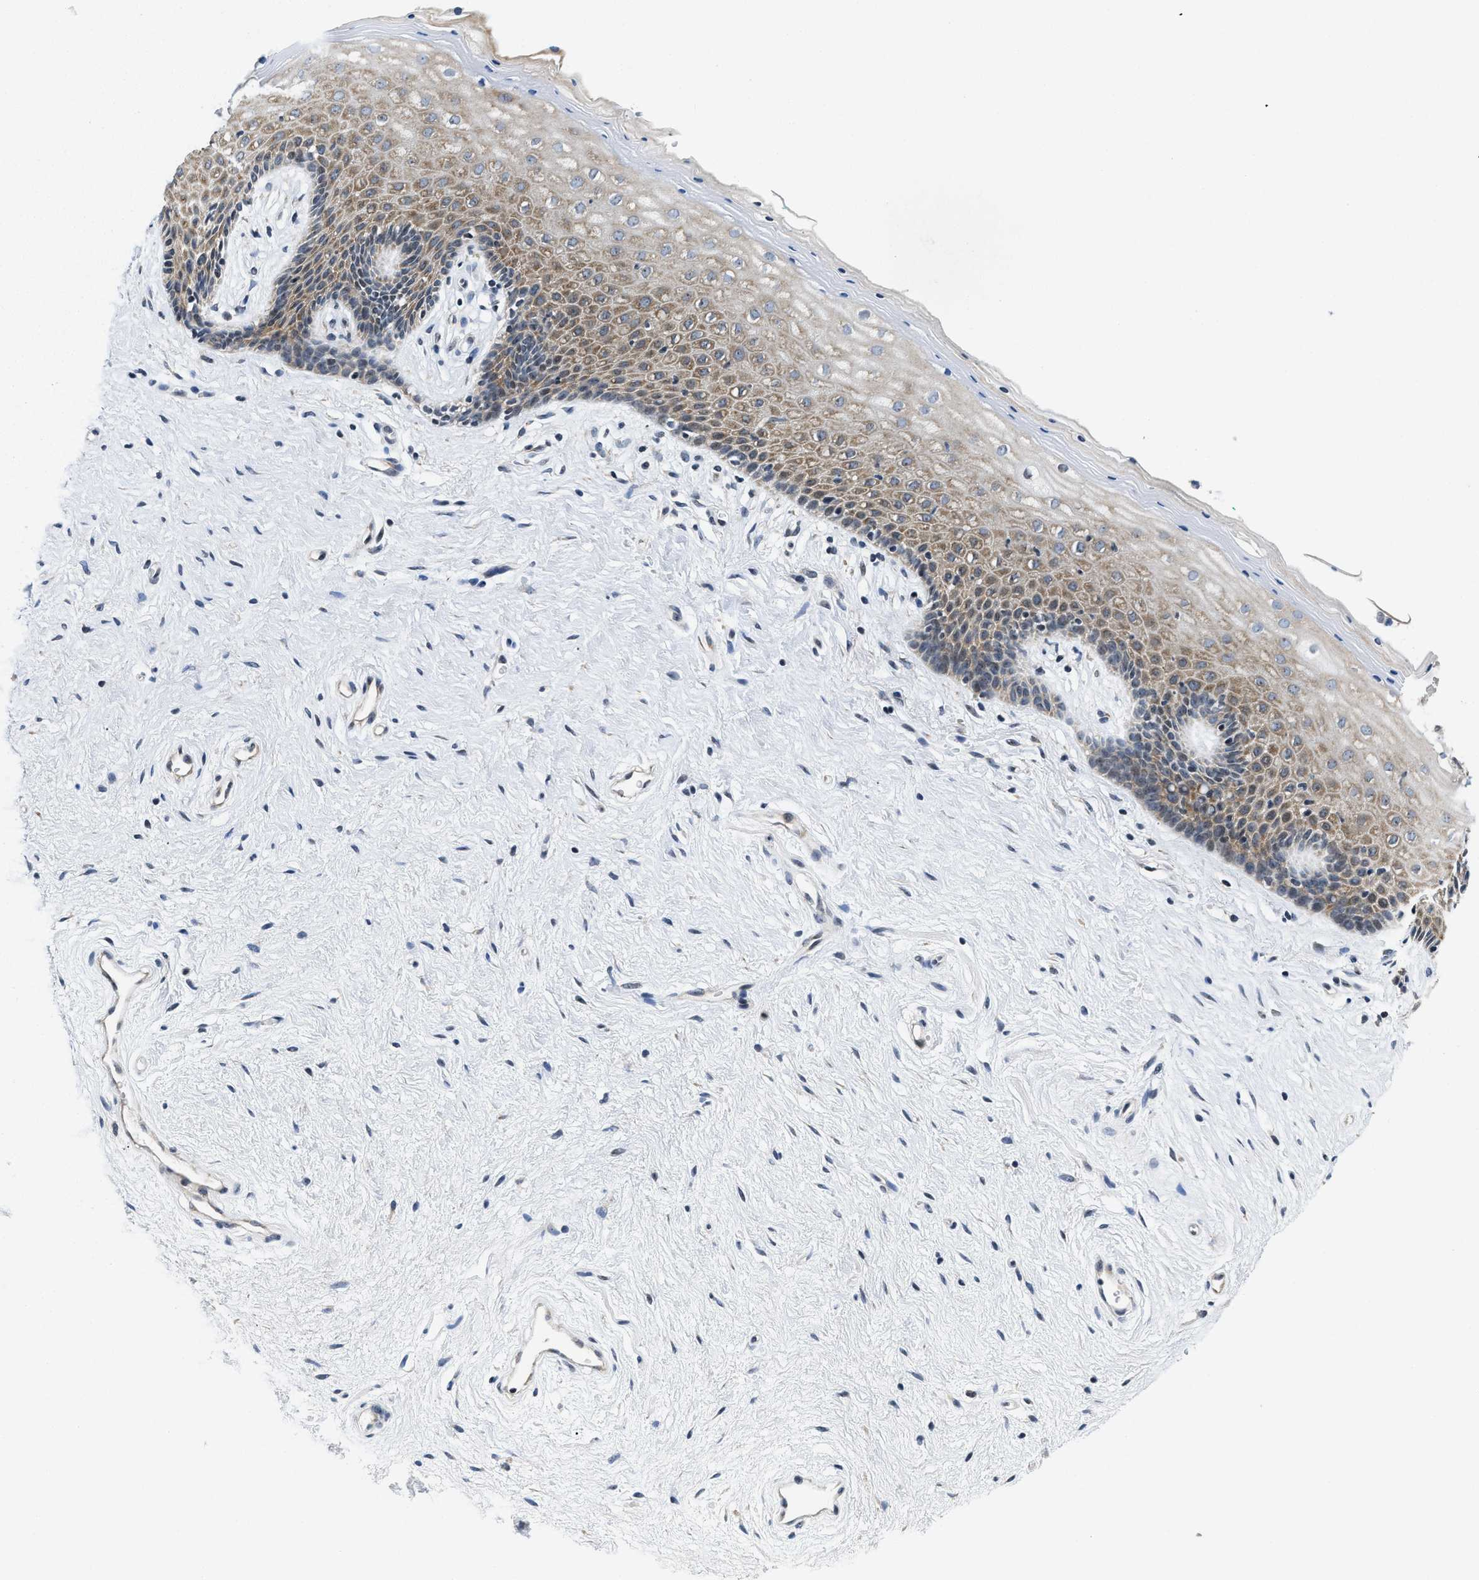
{"staining": {"intensity": "moderate", "quantity": "25%-75%", "location": "cytoplasmic/membranous"}, "tissue": "vagina", "cell_type": "Squamous epithelial cells", "image_type": "normal", "snomed": [{"axis": "morphology", "description": "Normal tissue, NOS"}, {"axis": "topography", "description": "Vagina"}], "caption": "Vagina was stained to show a protein in brown. There is medium levels of moderate cytoplasmic/membranous staining in approximately 25%-75% of squamous epithelial cells.", "gene": "IKBKE", "patient": {"sex": "female", "age": 44}}